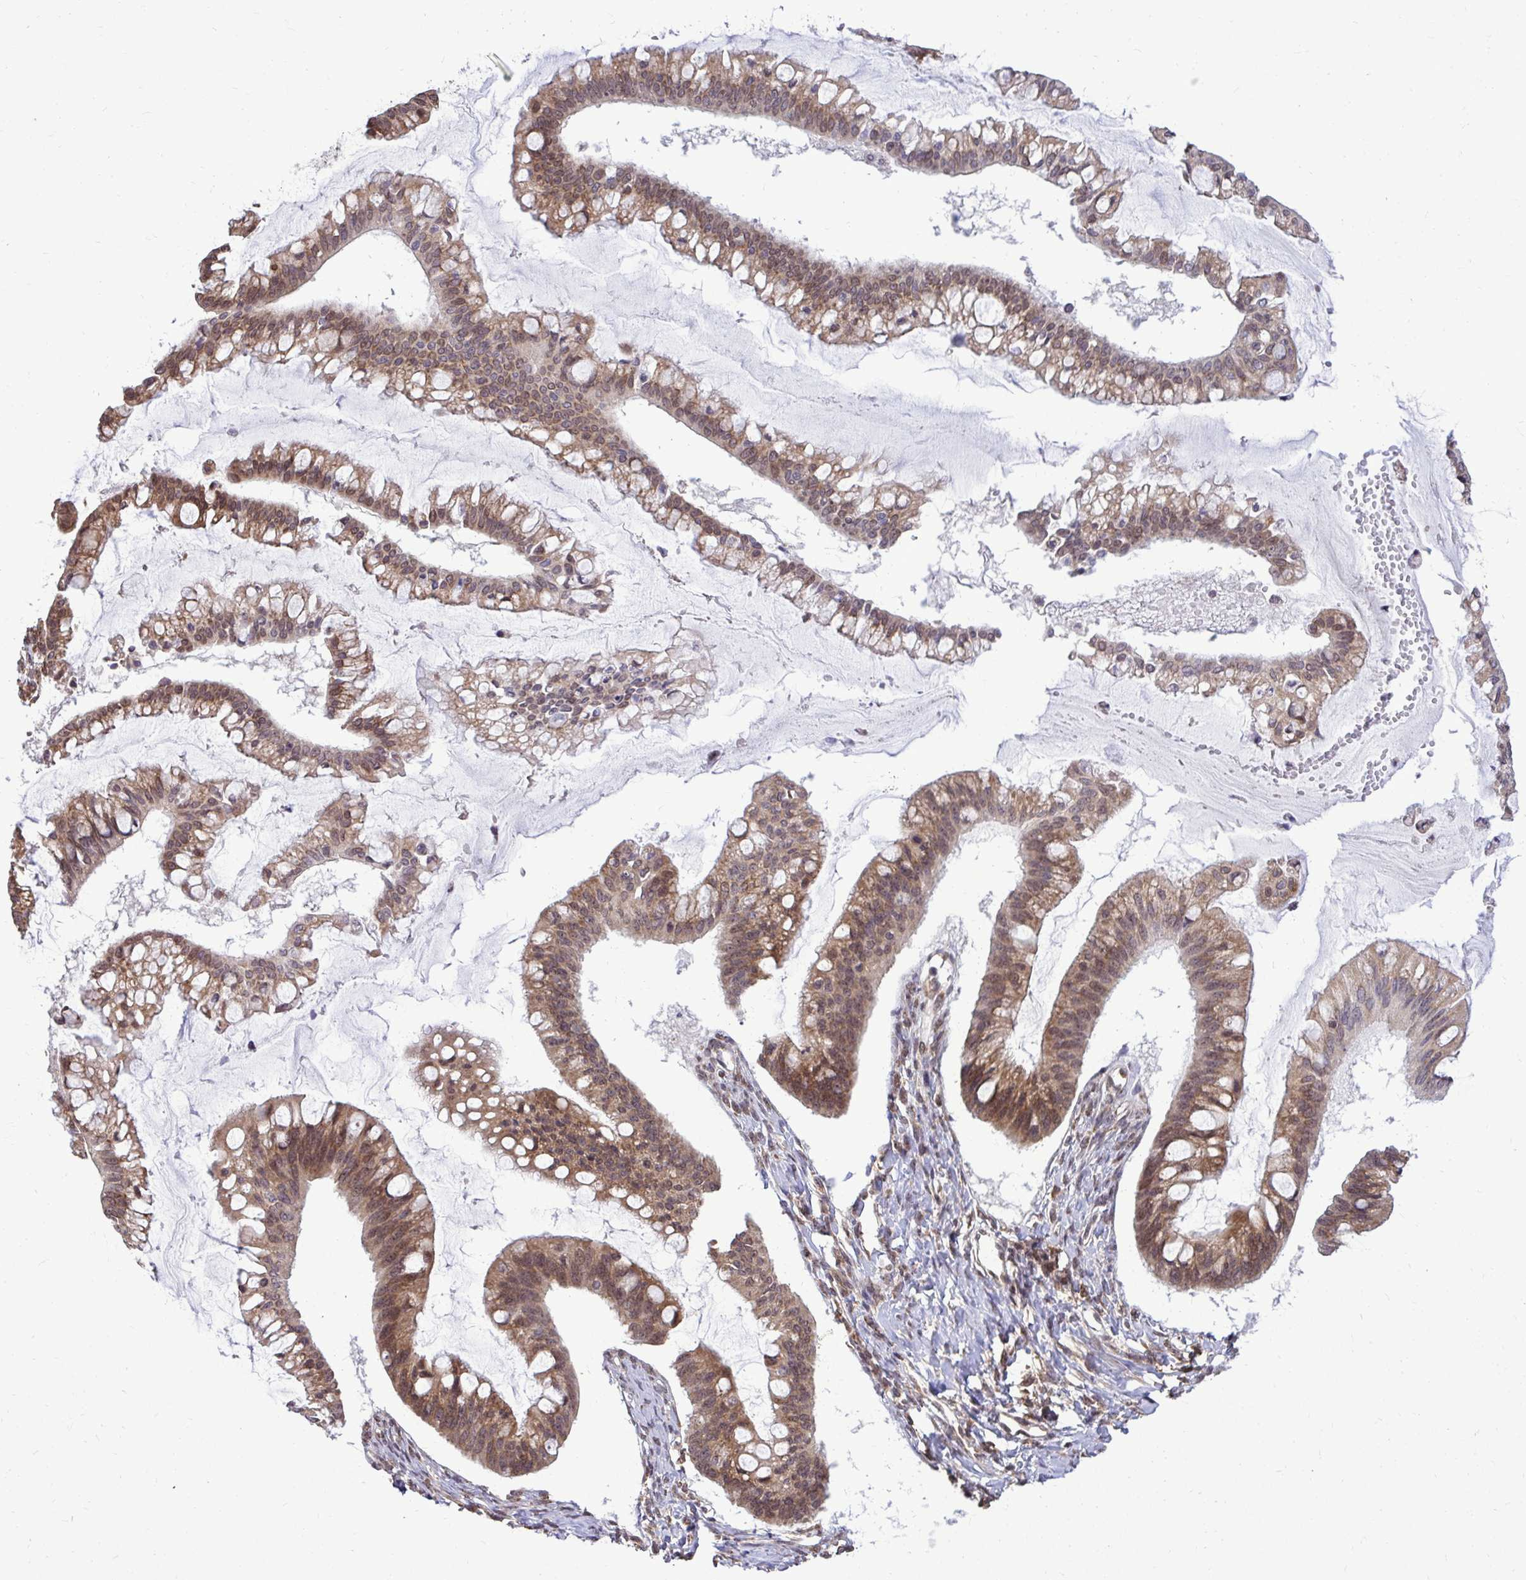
{"staining": {"intensity": "moderate", "quantity": ">75%", "location": "cytoplasmic/membranous,nuclear"}, "tissue": "ovarian cancer", "cell_type": "Tumor cells", "image_type": "cancer", "snomed": [{"axis": "morphology", "description": "Cystadenocarcinoma, mucinous, NOS"}, {"axis": "topography", "description": "Ovary"}], "caption": "An IHC photomicrograph of tumor tissue is shown. Protein staining in brown labels moderate cytoplasmic/membranous and nuclear positivity in ovarian cancer within tumor cells.", "gene": "FMR1", "patient": {"sex": "female", "age": 73}}